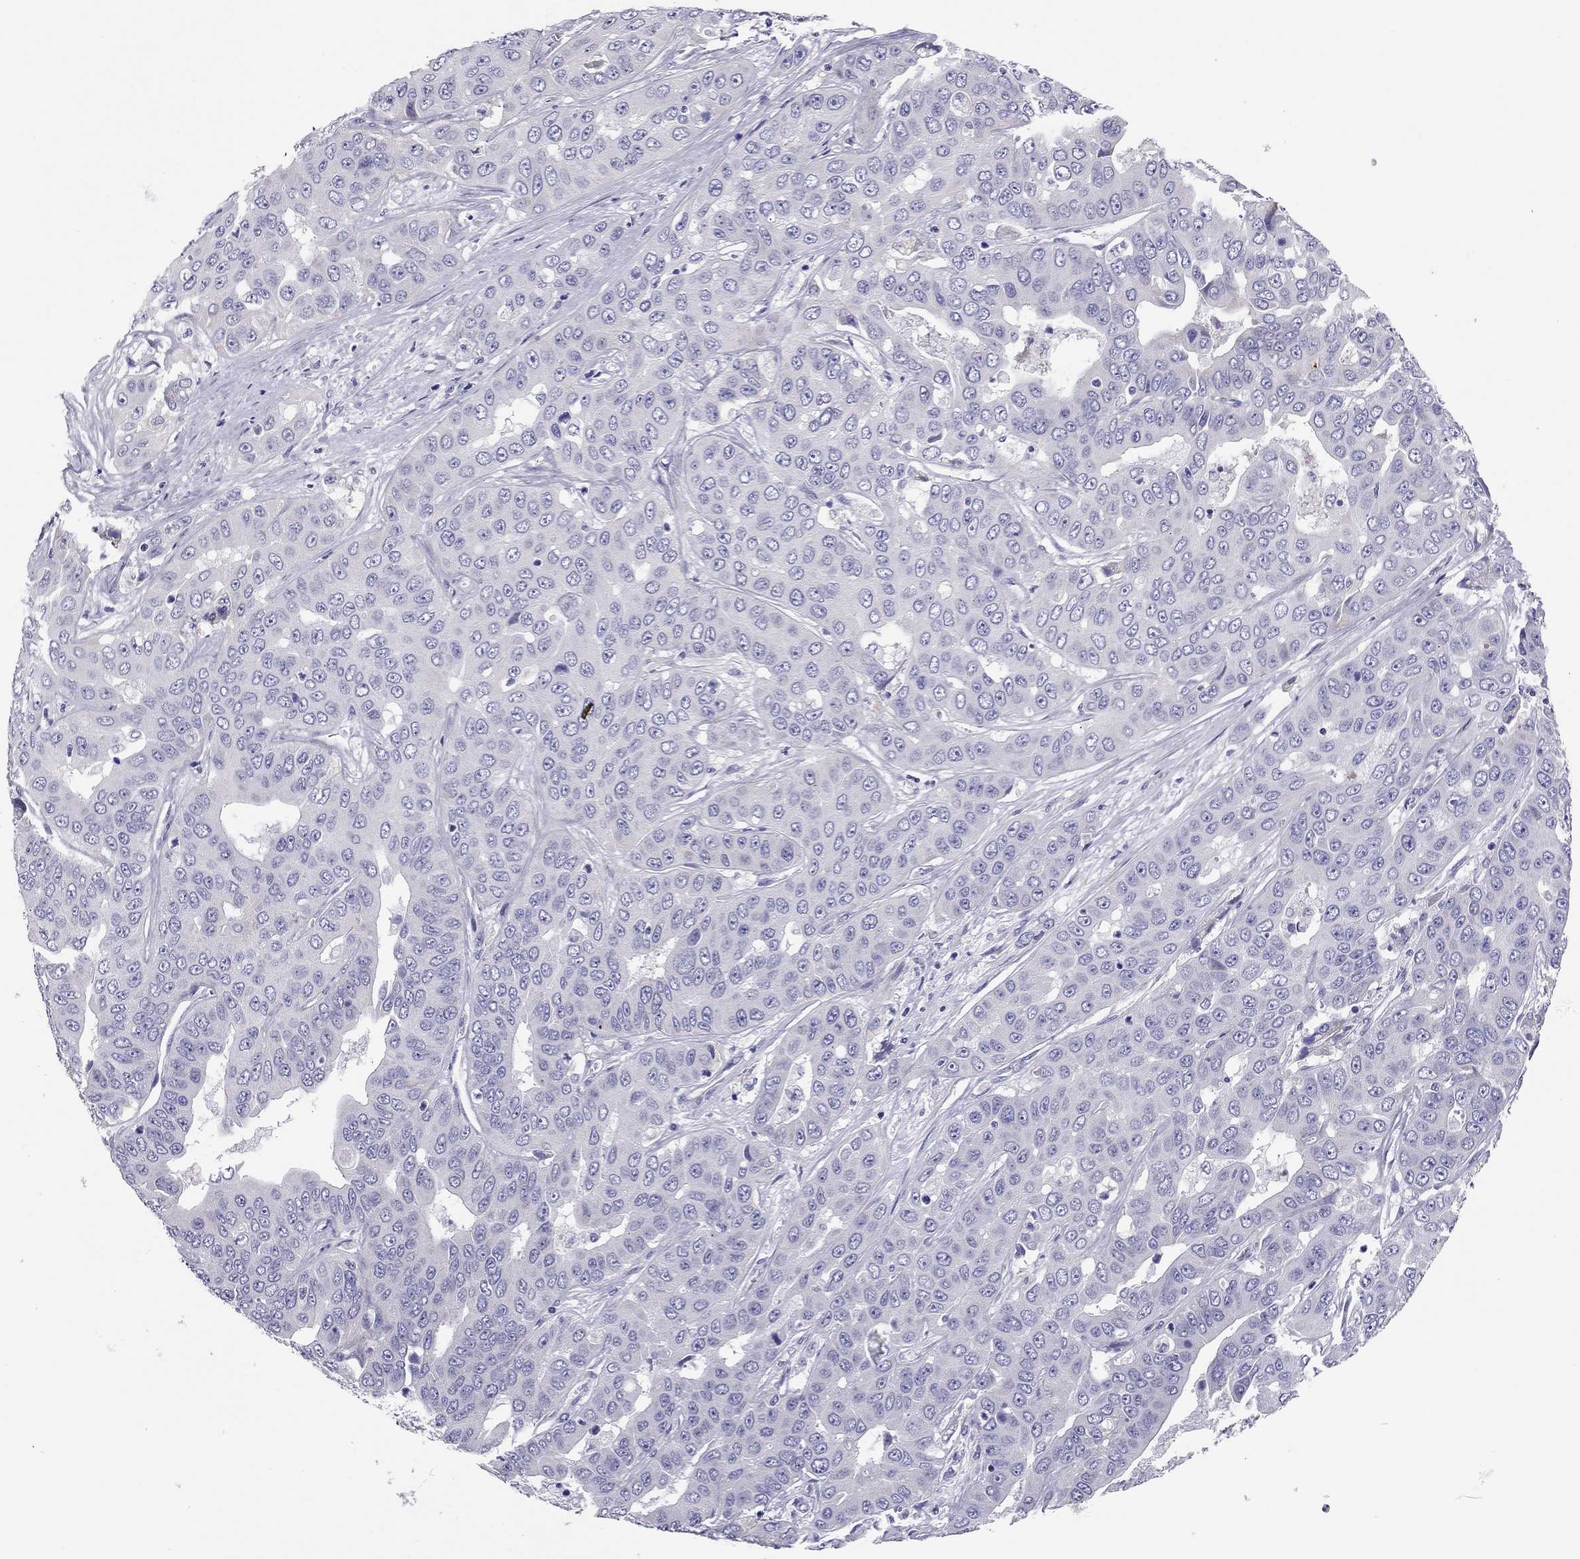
{"staining": {"intensity": "negative", "quantity": "none", "location": "none"}, "tissue": "liver cancer", "cell_type": "Tumor cells", "image_type": "cancer", "snomed": [{"axis": "morphology", "description": "Cholangiocarcinoma"}, {"axis": "topography", "description": "Liver"}], "caption": "The IHC photomicrograph has no significant positivity in tumor cells of liver cancer (cholangiocarcinoma) tissue.", "gene": "SCARB1", "patient": {"sex": "female", "age": 52}}